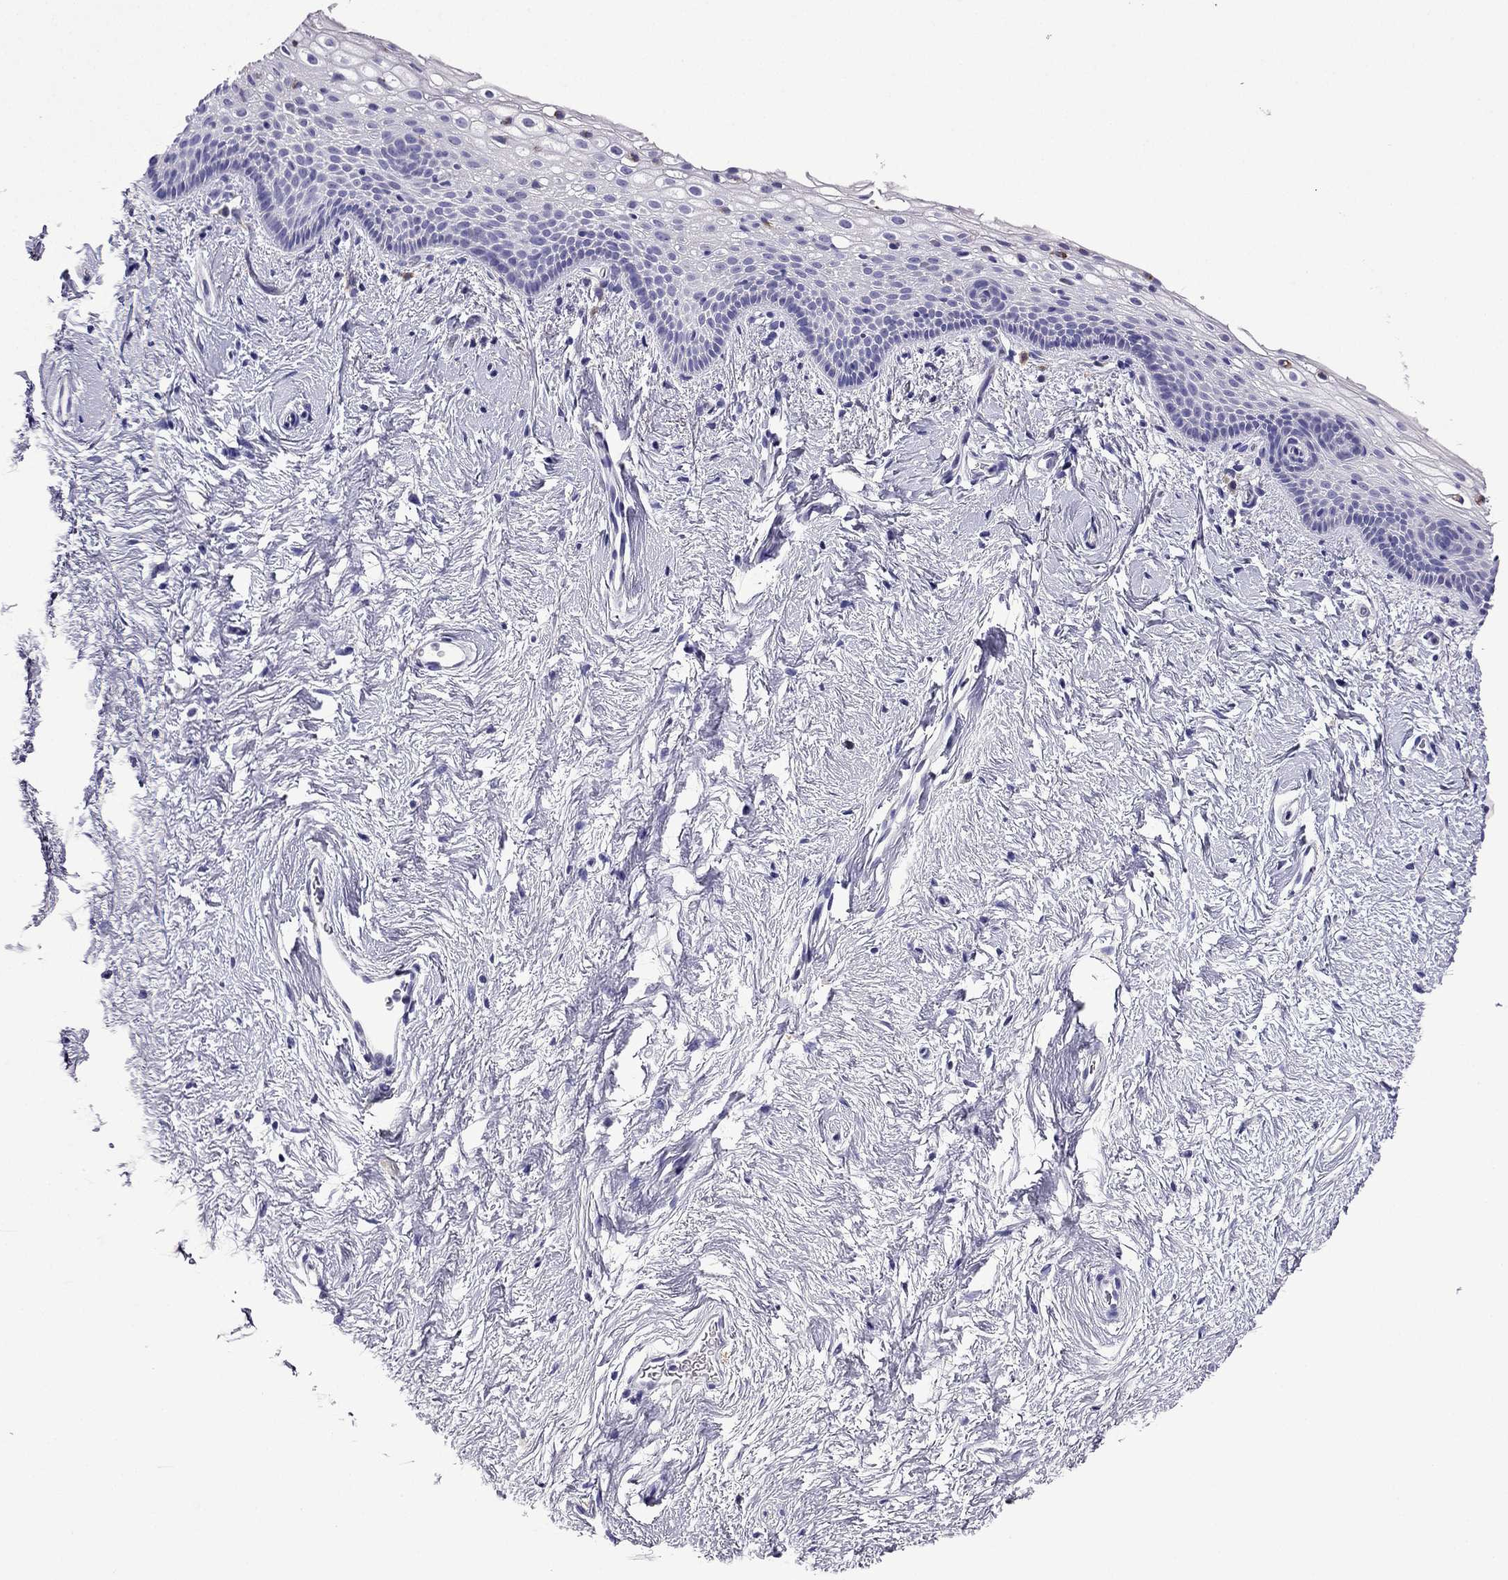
{"staining": {"intensity": "negative", "quantity": "none", "location": "none"}, "tissue": "vagina", "cell_type": "Squamous epithelial cells", "image_type": "normal", "snomed": [{"axis": "morphology", "description": "Normal tissue, NOS"}, {"axis": "topography", "description": "Vagina"}], "caption": "High power microscopy photomicrograph of an immunohistochemistry (IHC) micrograph of benign vagina, revealing no significant expression in squamous epithelial cells. The staining was performed using DAB (3,3'-diaminobenzidine) to visualize the protein expression in brown, while the nuclei were stained in blue with hematoxylin (Magnification: 20x).", "gene": "TSSK4", "patient": {"sex": "female", "age": 61}}